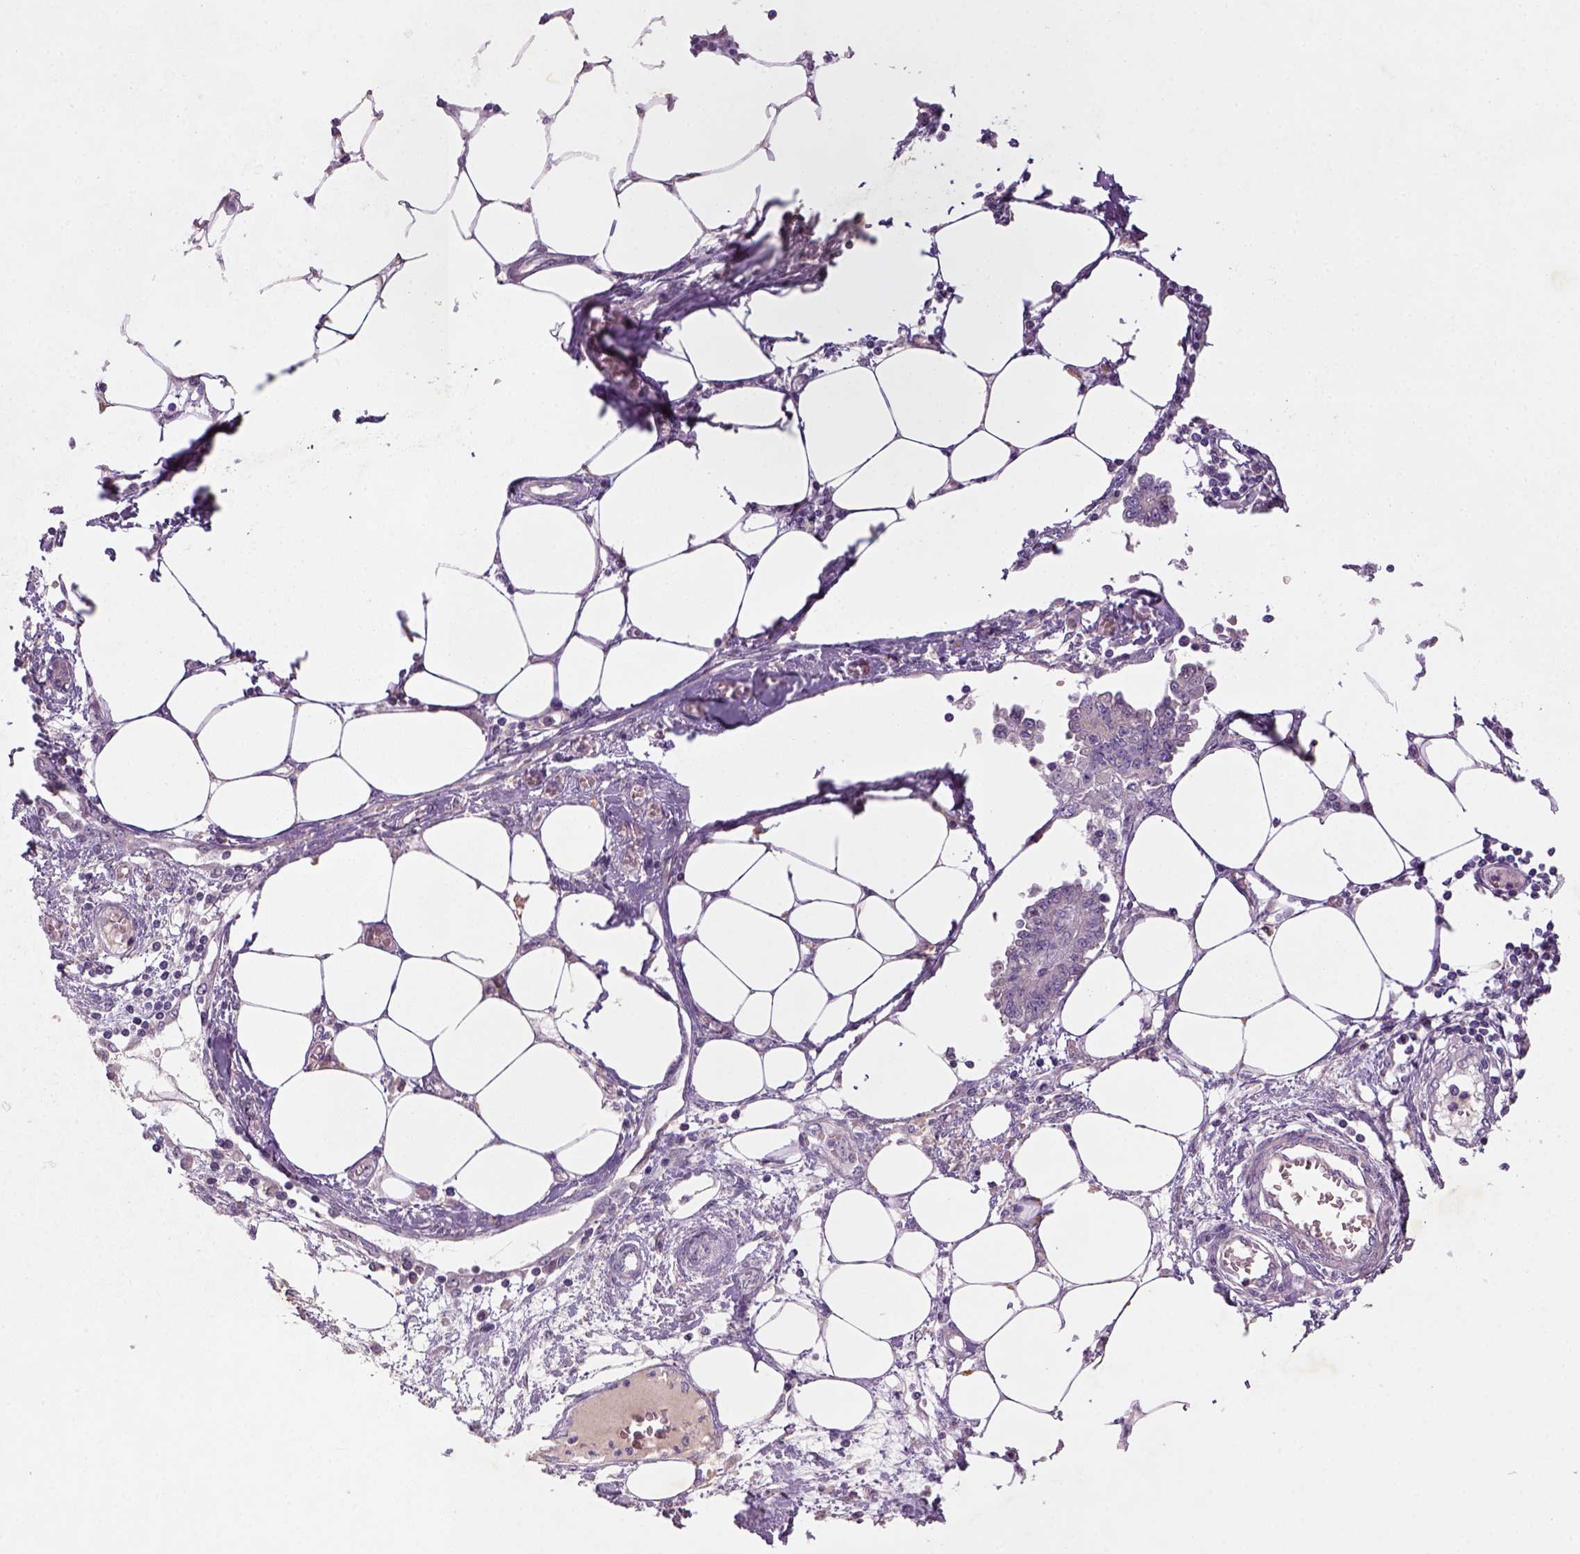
{"staining": {"intensity": "negative", "quantity": "none", "location": "none"}, "tissue": "endometrial cancer", "cell_type": "Tumor cells", "image_type": "cancer", "snomed": [{"axis": "morphology", "description": "Adenocarcinoma, NOS"}, {"axis": "morphology", "description": "Adenocarcinoma, metastatic, NOS"}, {"axis": "topography", "description": "Adipose tissue"}, {"axis": "topography", "description": "Endometrium"}], "caption": "An immunohistochemistry photomicrograph of endometrial cancer (metastatic adenocarcinoma) is shown. There is no staining in tumor cells of endometrial cancer (metastatic adenocarcinoma).", "gene": "NLGN2", "patient": {"sex": "female", "age": 67}}